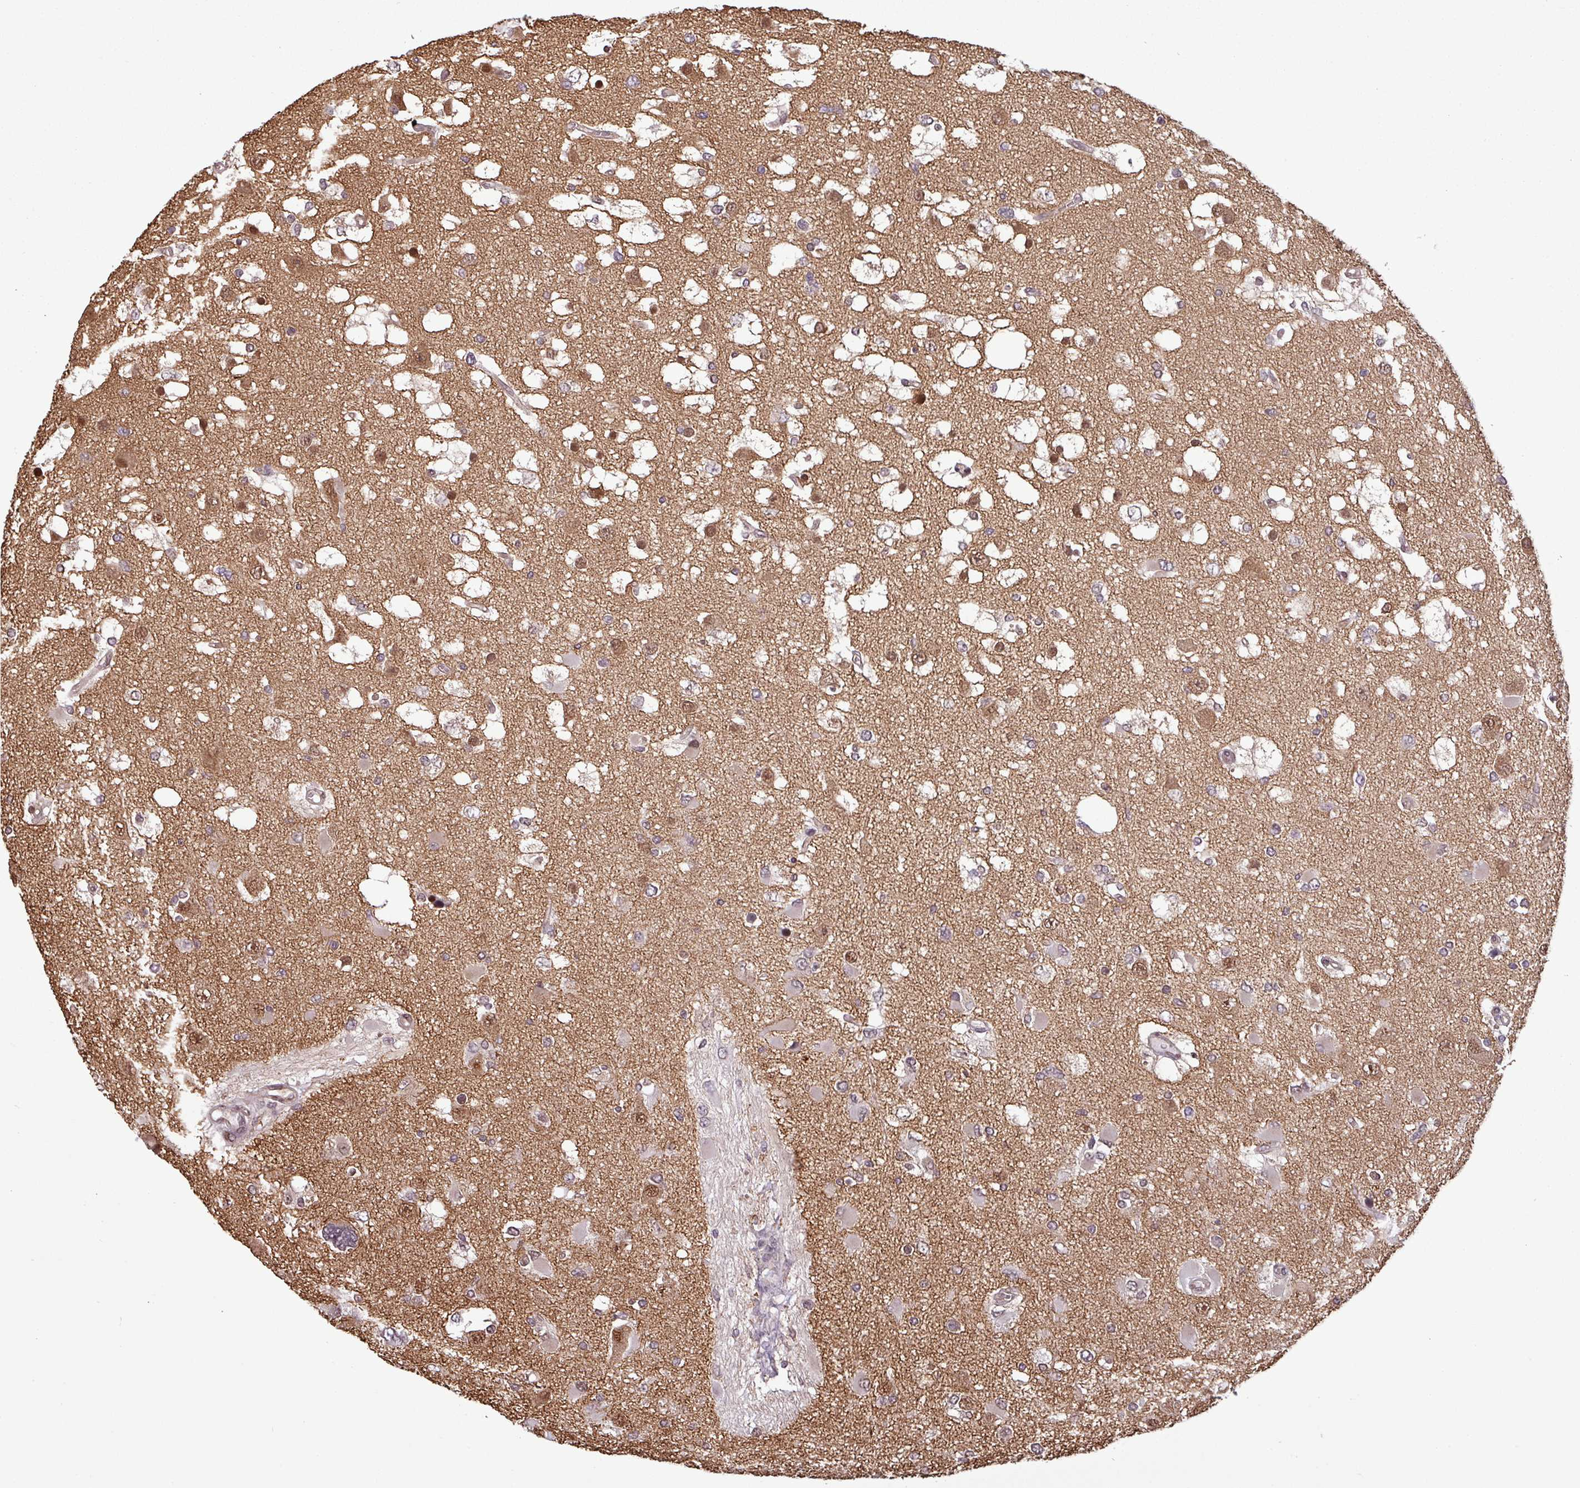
{"staining": {"intensity": "moderate", "quantity": "<25%", "location": "nuclear"}, "tissue": "glioma", "cell_type": "Tumor cells", "image_type": "cancer", "snomed": [{"axis": "morphology", "description": "Glioma, malignant, High grade"}, {"axis": "topography", "description": "Brain"}], "caption": "Moderate nuclear positivity for a protein is present in about <25% of tumor cells of glioma using immunohistochemistry (IHC).", "gene": "NPFFR1", "patient": {"sex": "male", "age": 53}}